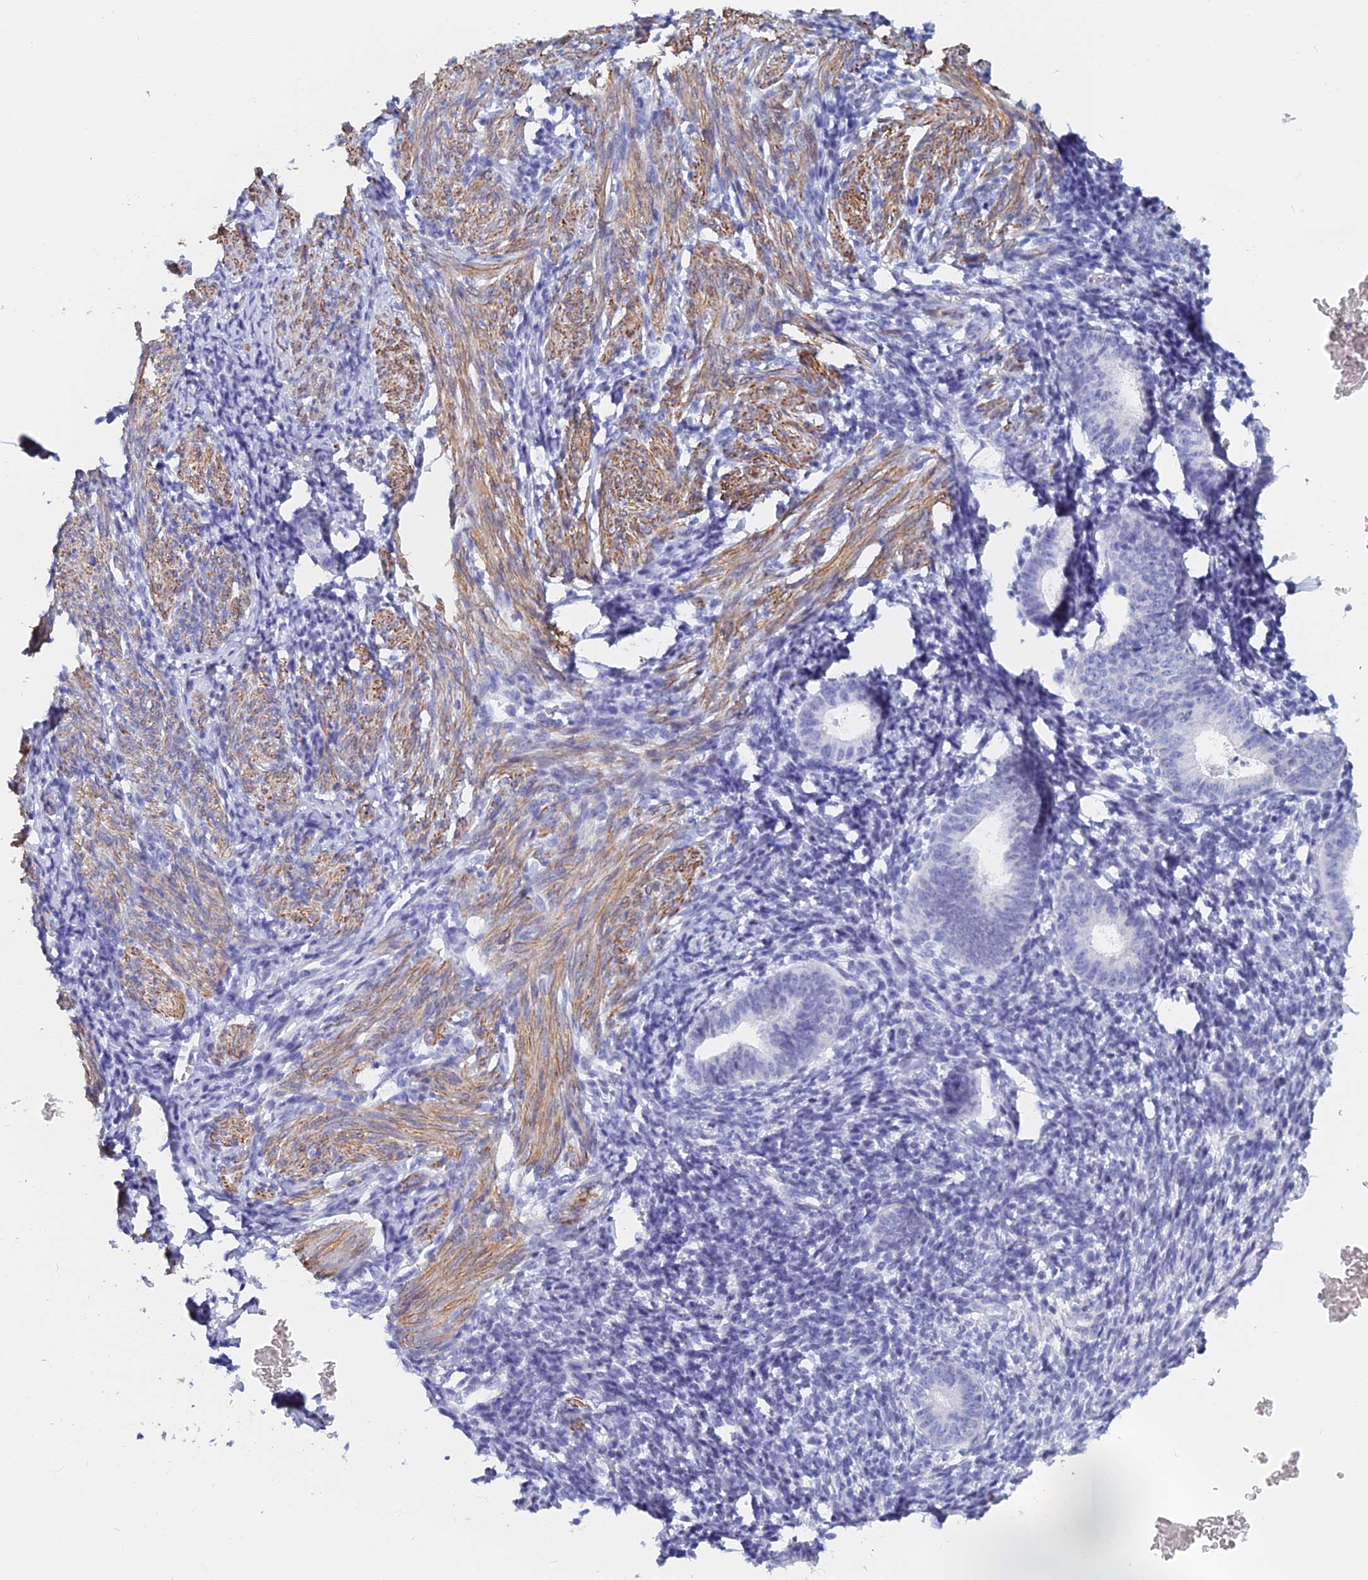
{"staining": {"intensity": "negative", "quantity": "none", "location": "none"}, "tissue": "endometrium", "cell_type": "Cells in endometrial stroma", "image_type": "normal", "snomed": [{"axis": "morphology", "description": "Normal tissue, NOS"}, {"axis": "morphology", "description": "Adenocarcinoma, NOS"}, {"axis": "topography", "description": "Endometrium"}], "caption": "DAB (3,3'-diaminobenzidine) immunohistochemical staining of benign human endometrium displays no significant positivity in cells in endometrial stroma. (Immunohistochemistry, brightfield microscopy, high magnification).", "gene": "KCNK18", "patient": {"sex": "female", "age": 57}}